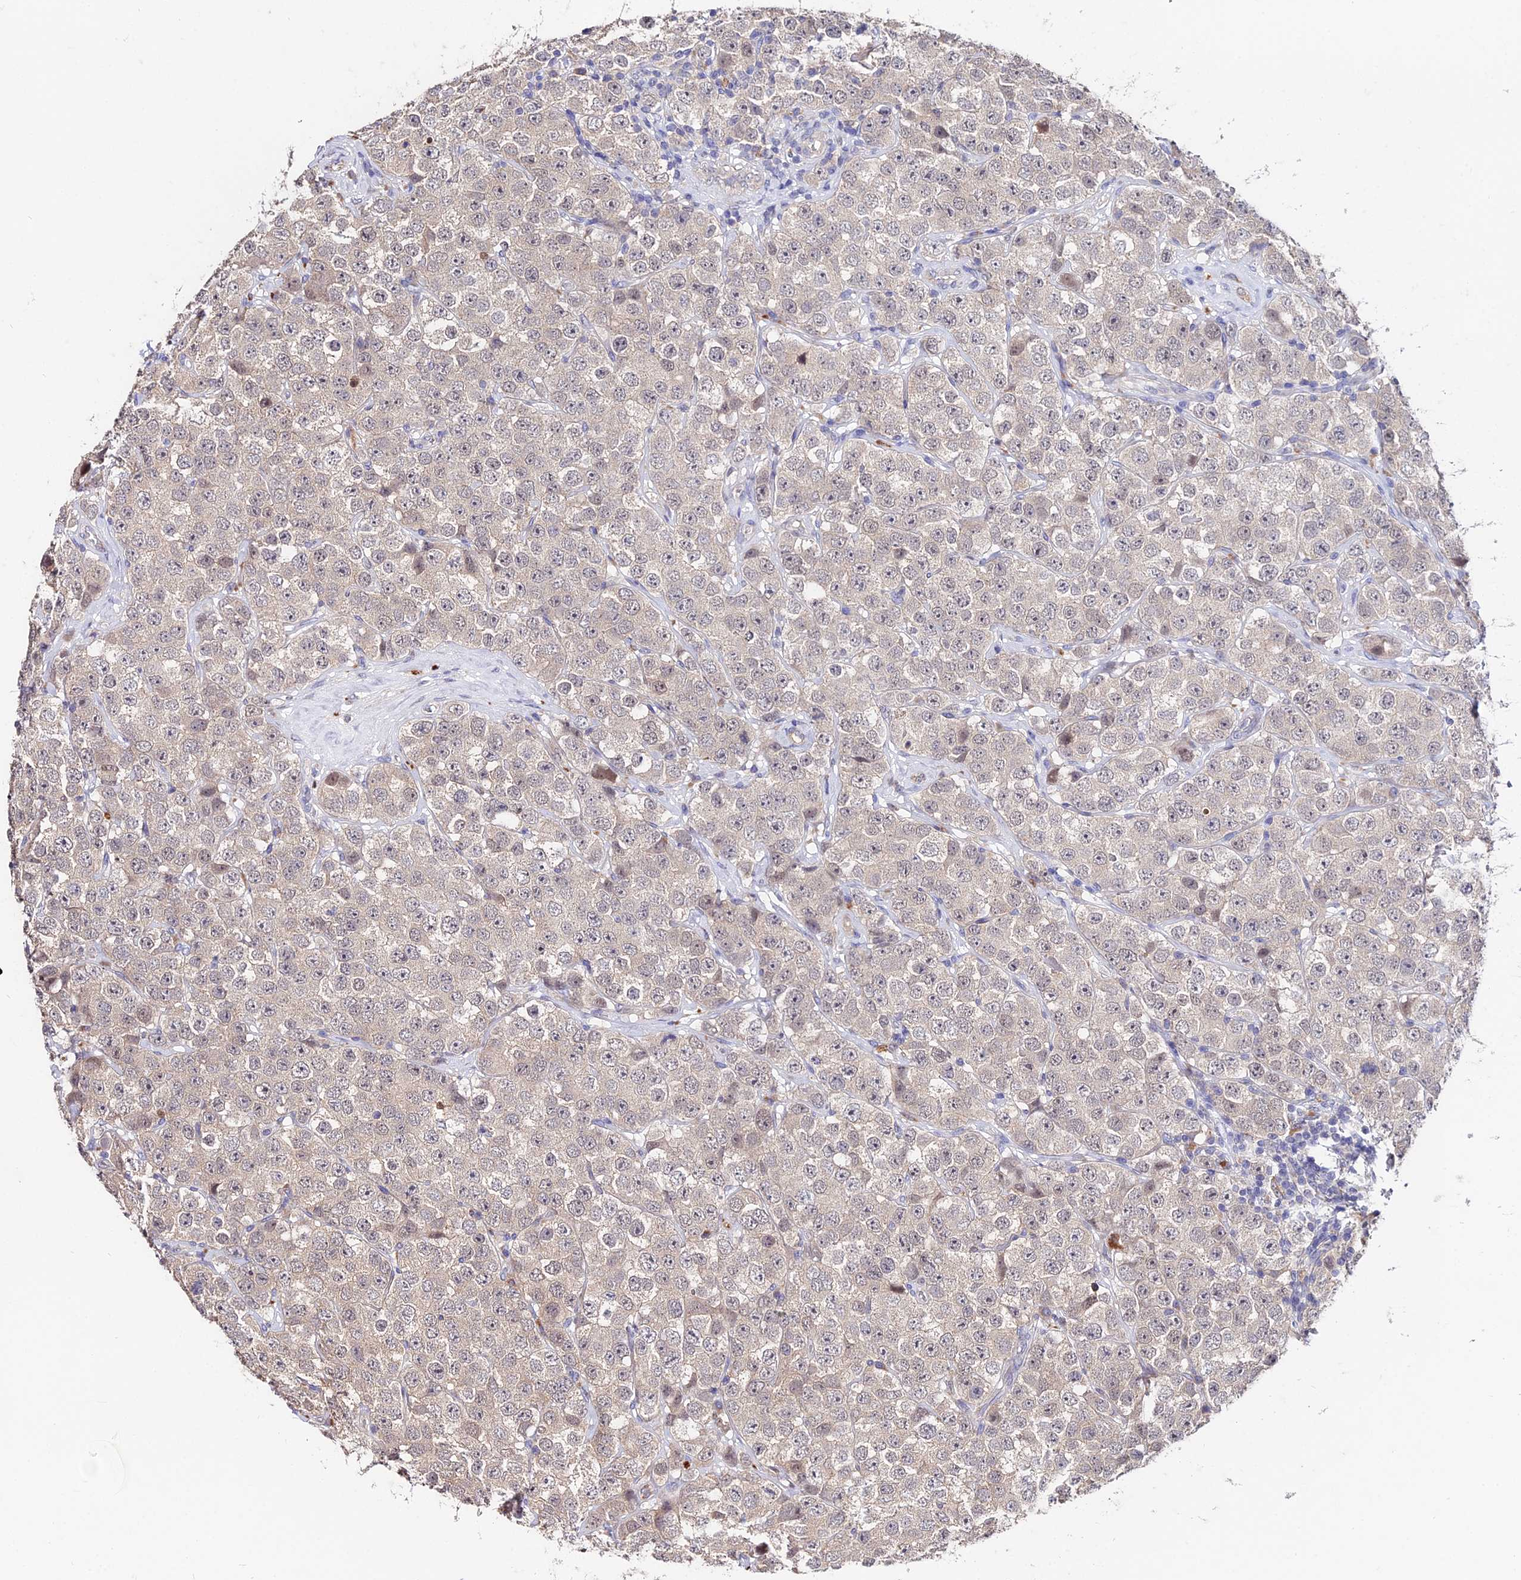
{"staining": {"intensity": "negative", "quantity": "none", "location": "none"}, "tissue": "testis cancer", "cell_type": "Tumor cells", "image_type": "cancer", "snomed": [{"axis": "morphology", "description": "Seminoma, NOS"}, {"axis": "topography", "description": "Testis"}], "caption": "This is an immunohistochemistry (IHC) micrograph of seminoma (testis). There is no positivity in tumor cells.", "gene": "ACTR5", "patient": {"sex": "male", "age": 28}}